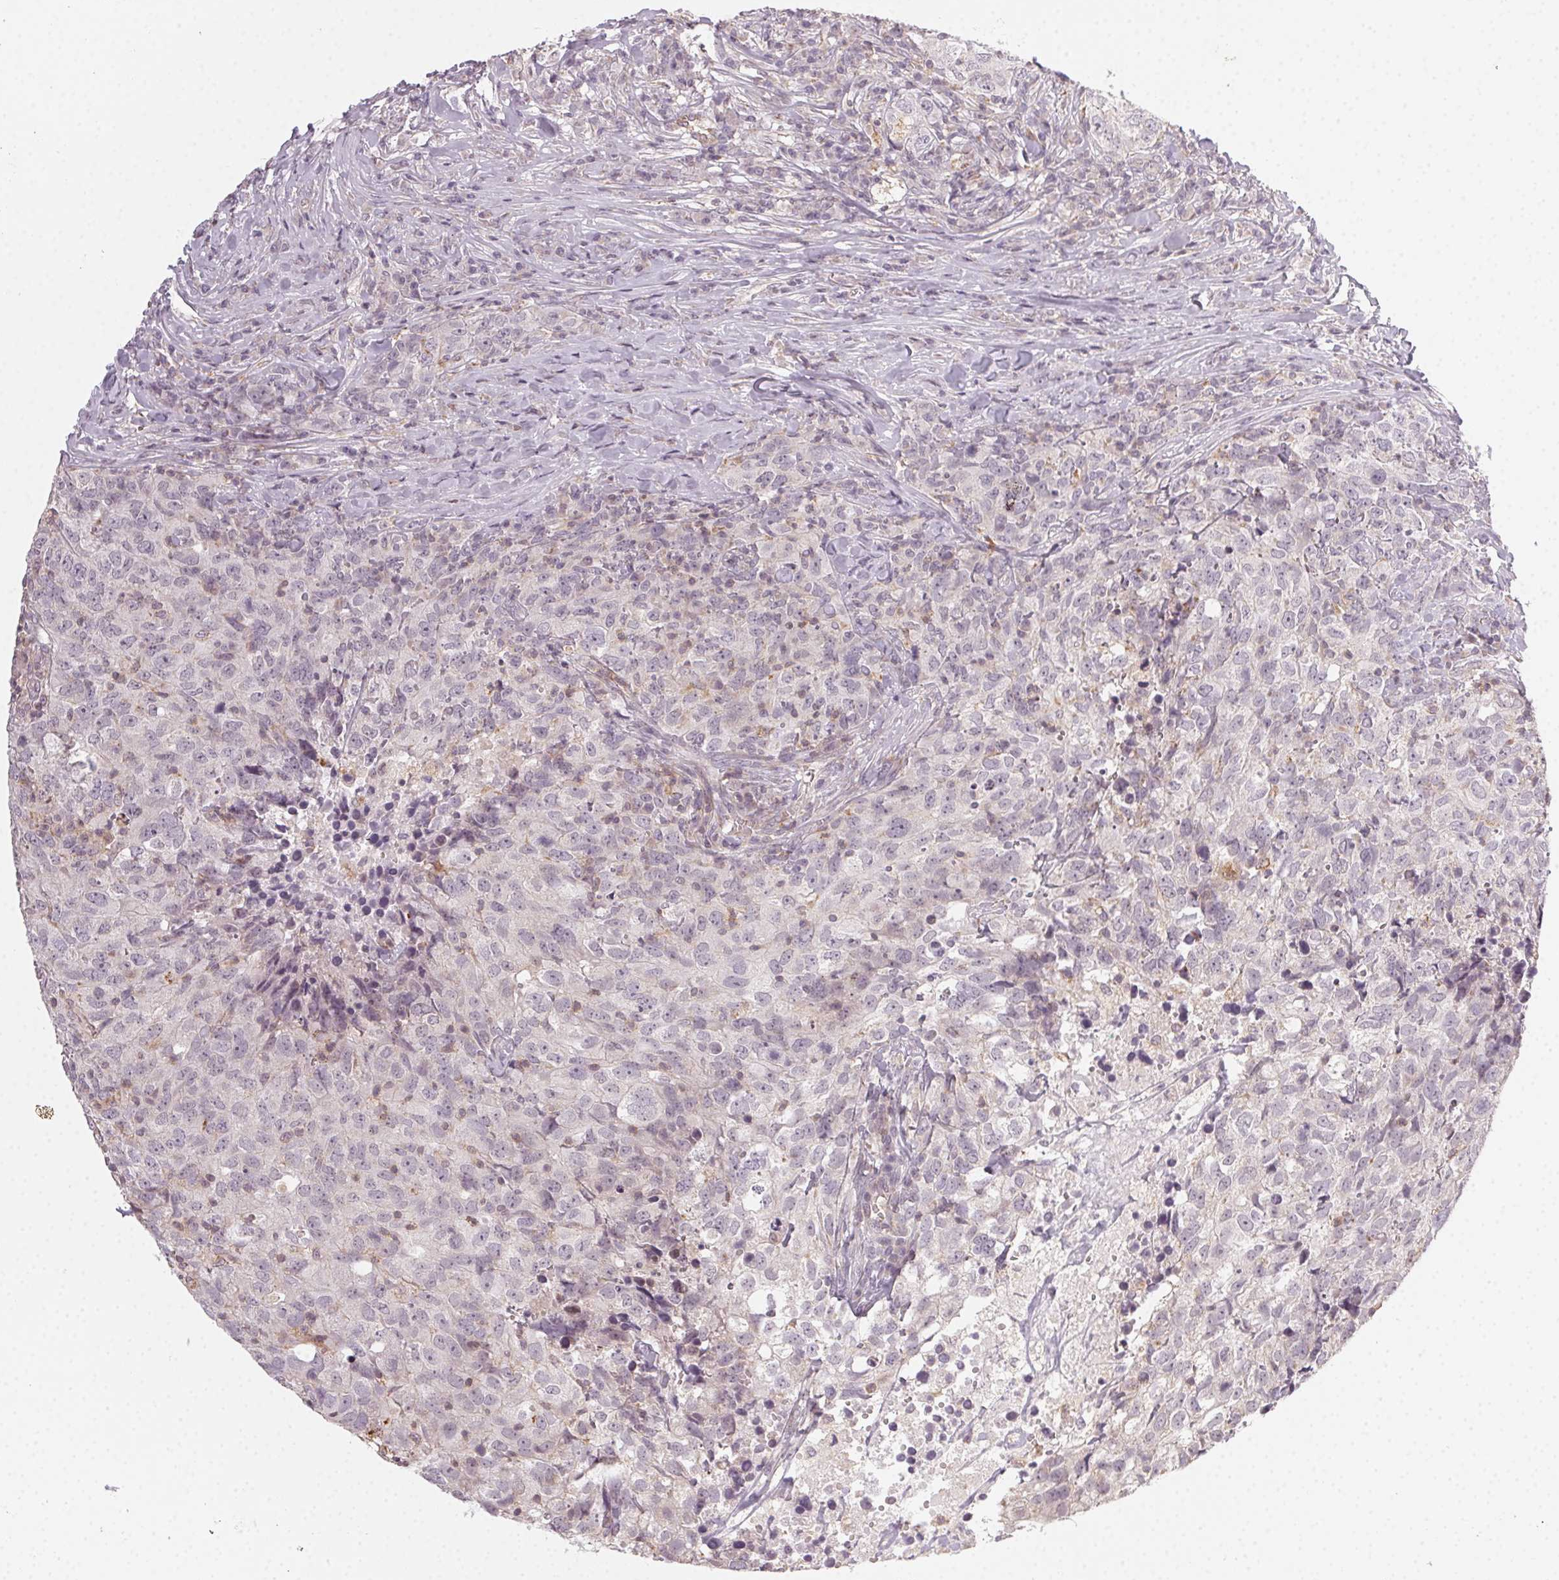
{"staining": {"intensity": "negative", "quantity": "none", "location": "none"}, "tissue": "breast cancer", "cell_type": "Tumor cells", "image_type": "cancer", "snomed": [{"axis": "morphology", "description": "Duct carcinoma"}, {"axis": "topography", "description": "Breast"}], "caption": "Immunohistochemical staining of human breast cancer demonstrates no significant positivity in tumor cells.", "gene": "NCOA4", "patient": {"sex": "female", "age": 30}}